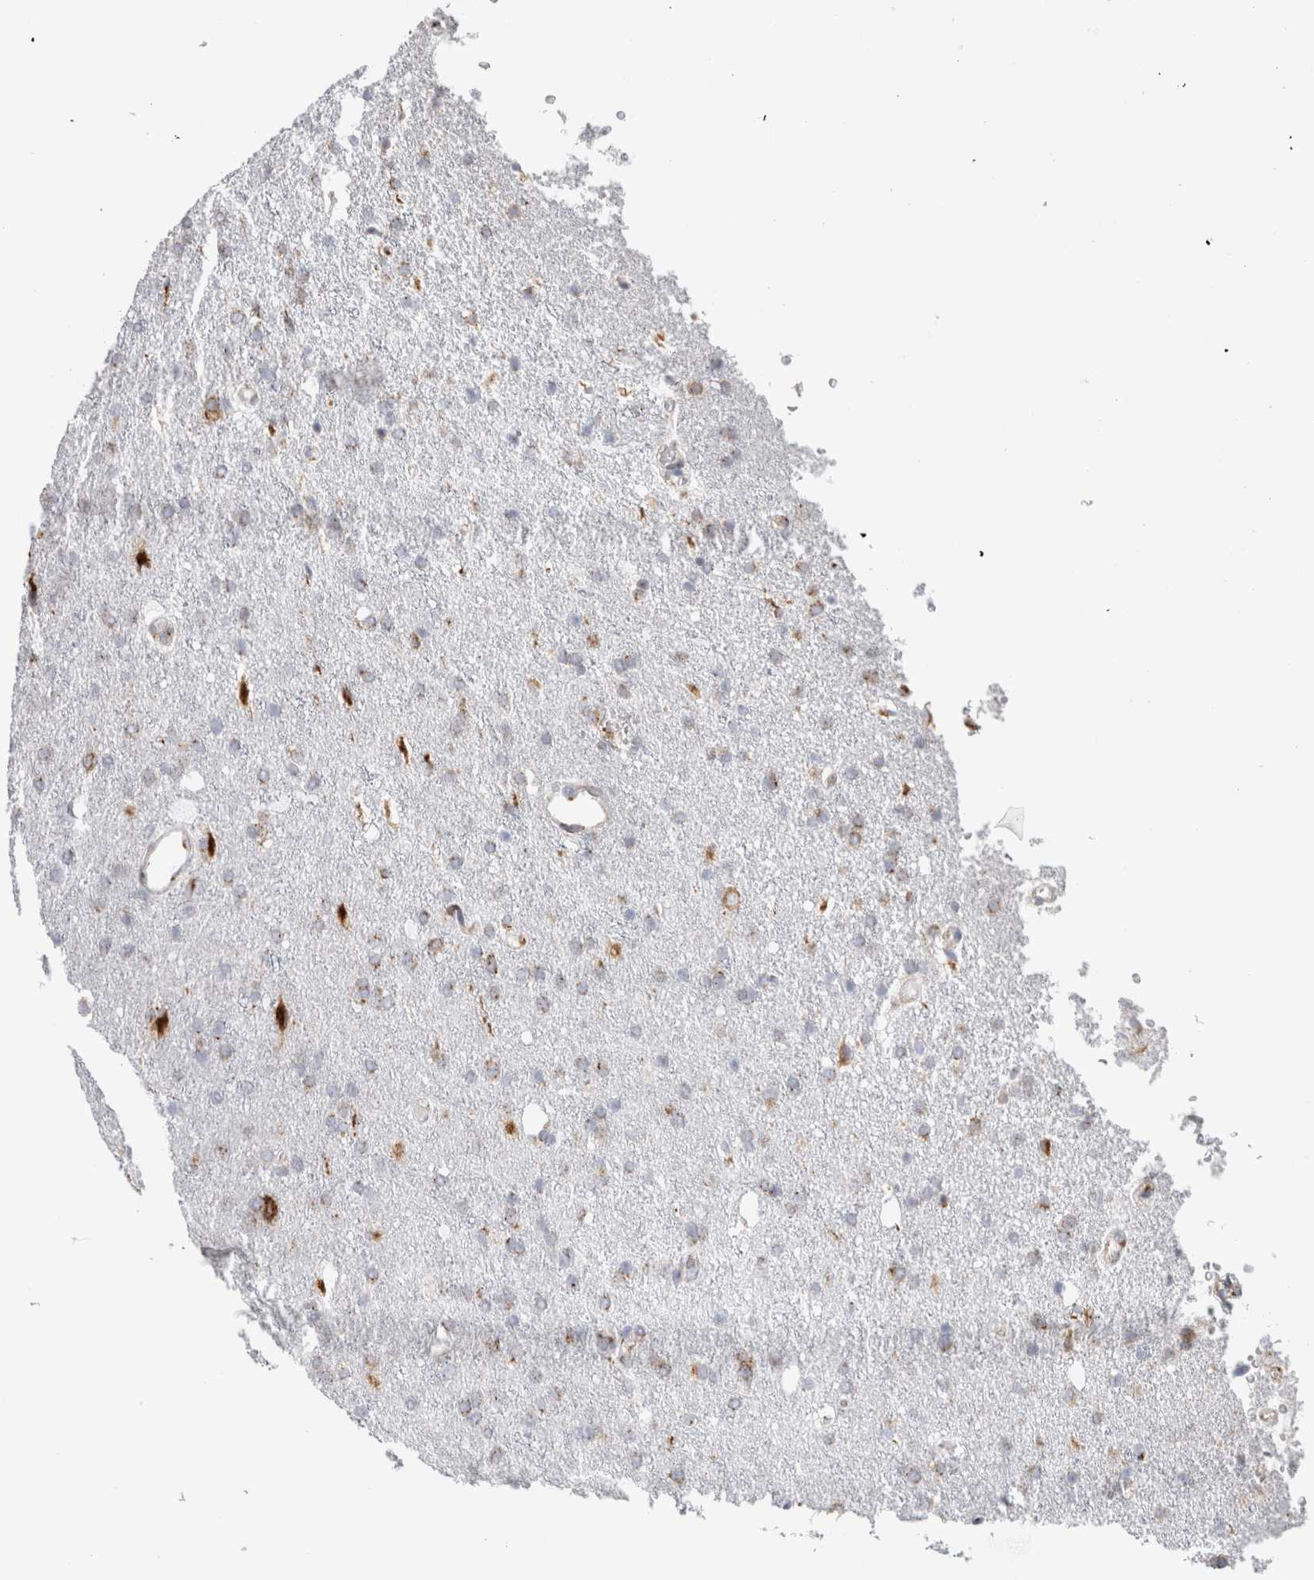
{"staining": {"intensity": "weak", "quantity": "<25%", "location": "cytoplasmic/membranous"}, "tissue": "glioma", "cell_type": "Tumor cells", "image_type": "cancer", "snomed": [{"axis": "morphology", "description": "Glioma, malignant, High grade"}, {"axis": "topography", "description": "Brain"}], "caption": "Immunohistochemistry (IHC) of glioma displays no expression in tumor cells.", "gene": "MCFD2", "patient": {"sex": "female", "age": 58}}